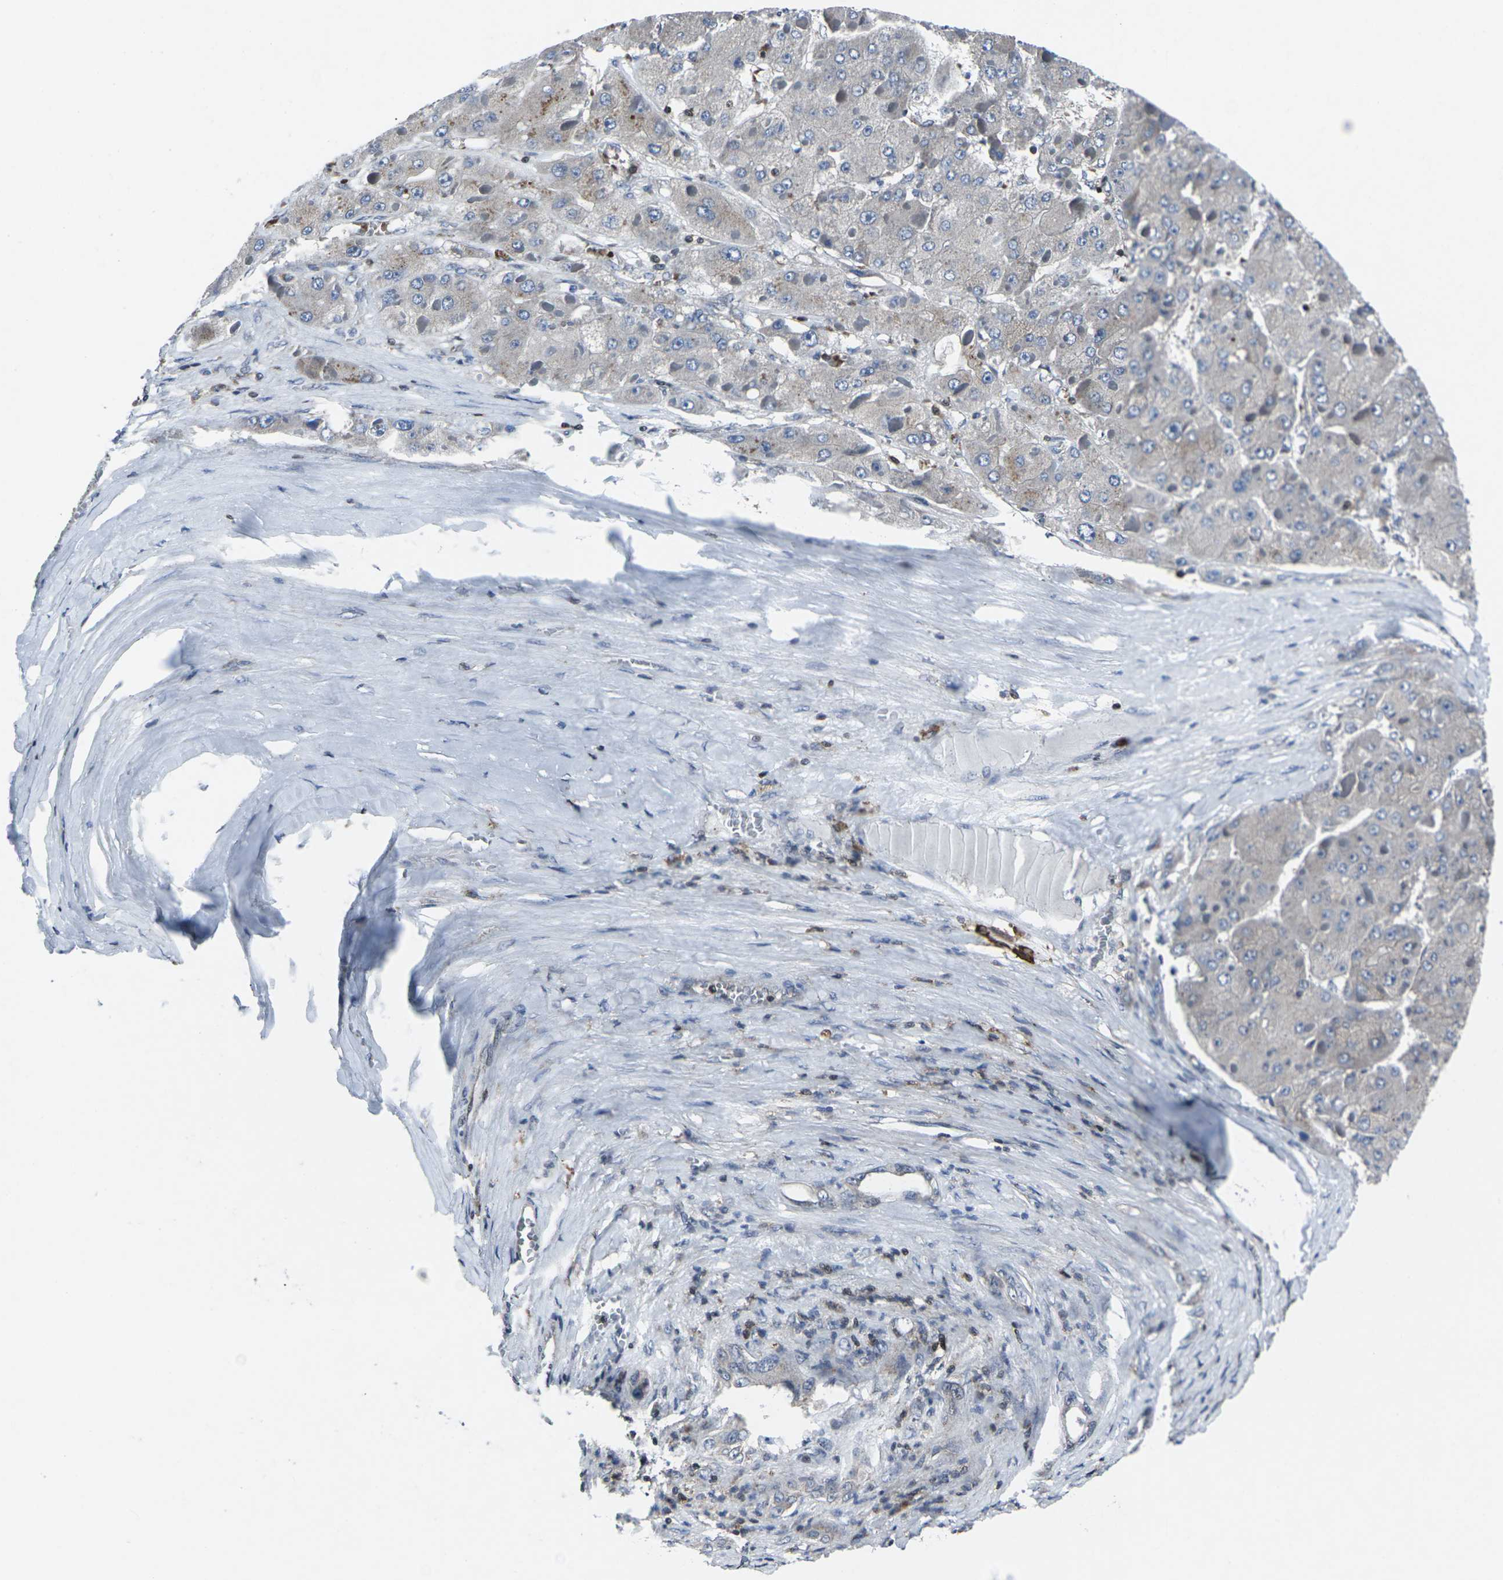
{"staining": {"intensity": "negative", "quantity": "none", "location": "none"}, "tissue": "liver cancer", "cell_type": "Tumor cells", "image_type": "cancer", "snomed": [{"axis": "morphology", "description": "Carcinoma, Hepatocellular, NOS"}, {"axis": "topography", "description": "Liver"}], "caption": "The histopathology image exhibits no significant staining in tumor cells of liver hepatocellular carcinoma. (DAB (3,3'-diaminobenzidine) immunohistochemistry with hematoxylin counter stain).", "gene": "STAT4", "patient": {"sex": "female", "age": 73}}